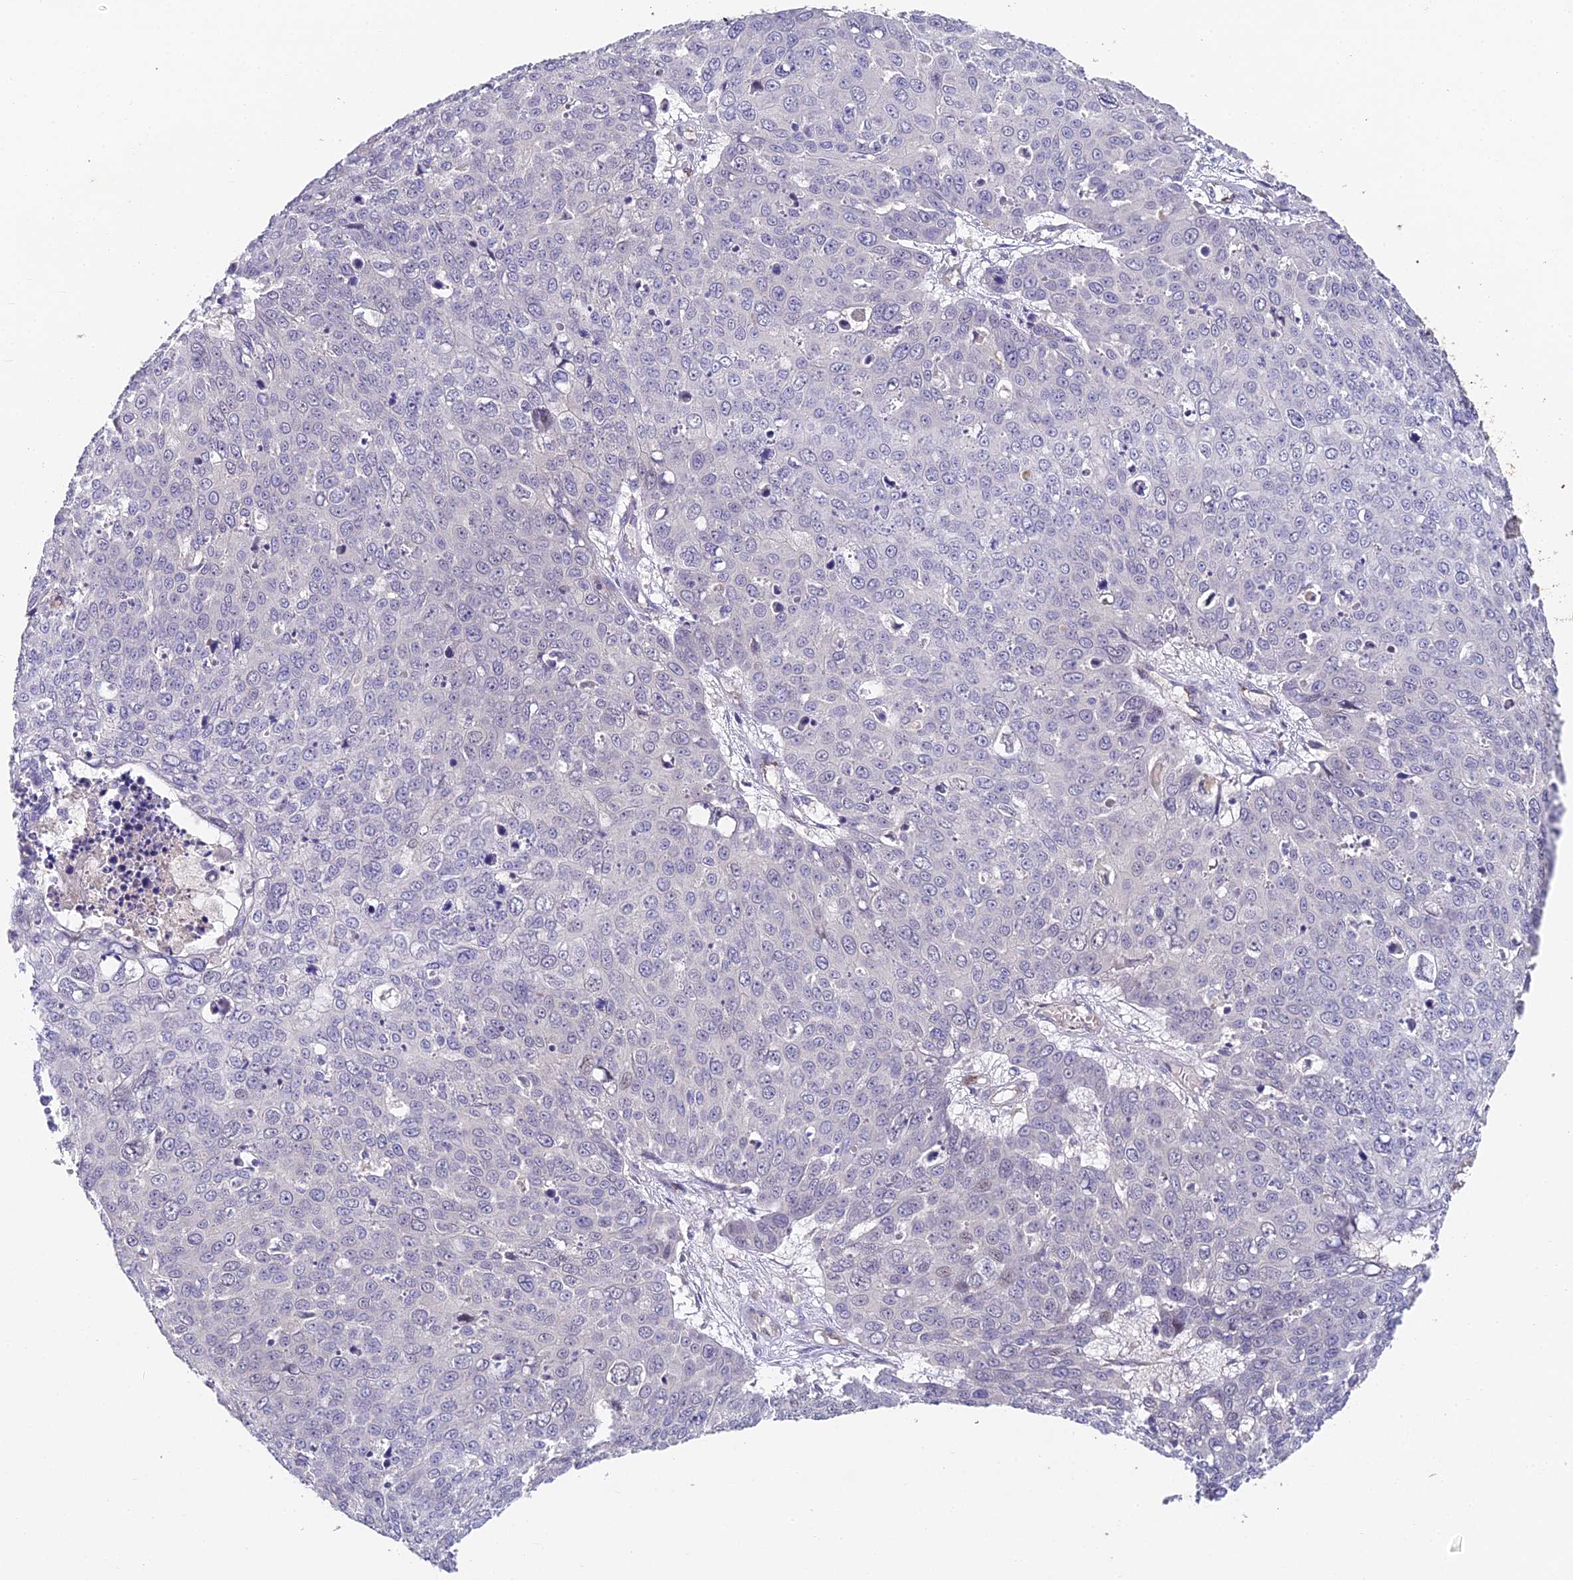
{"staining": {"intensity": "negative", "quantity": "none", "location": "none"}, "tissue": "skin cancer", "cell_type": "Tumor cells", "image_type": "cancer", "snomed": [{"axis": "morphology", "description": "Squamous cell carcinoma, NOS"}, {"axis": "topography", "description": "Skin"}], "caption": "Squamous cell carcinoma (skin) was stained to show a protein in brown. There is no significant positivity in tumor cells.", "gene": "DNAAF10", "patient": {"sex": "male", "age": 71}}